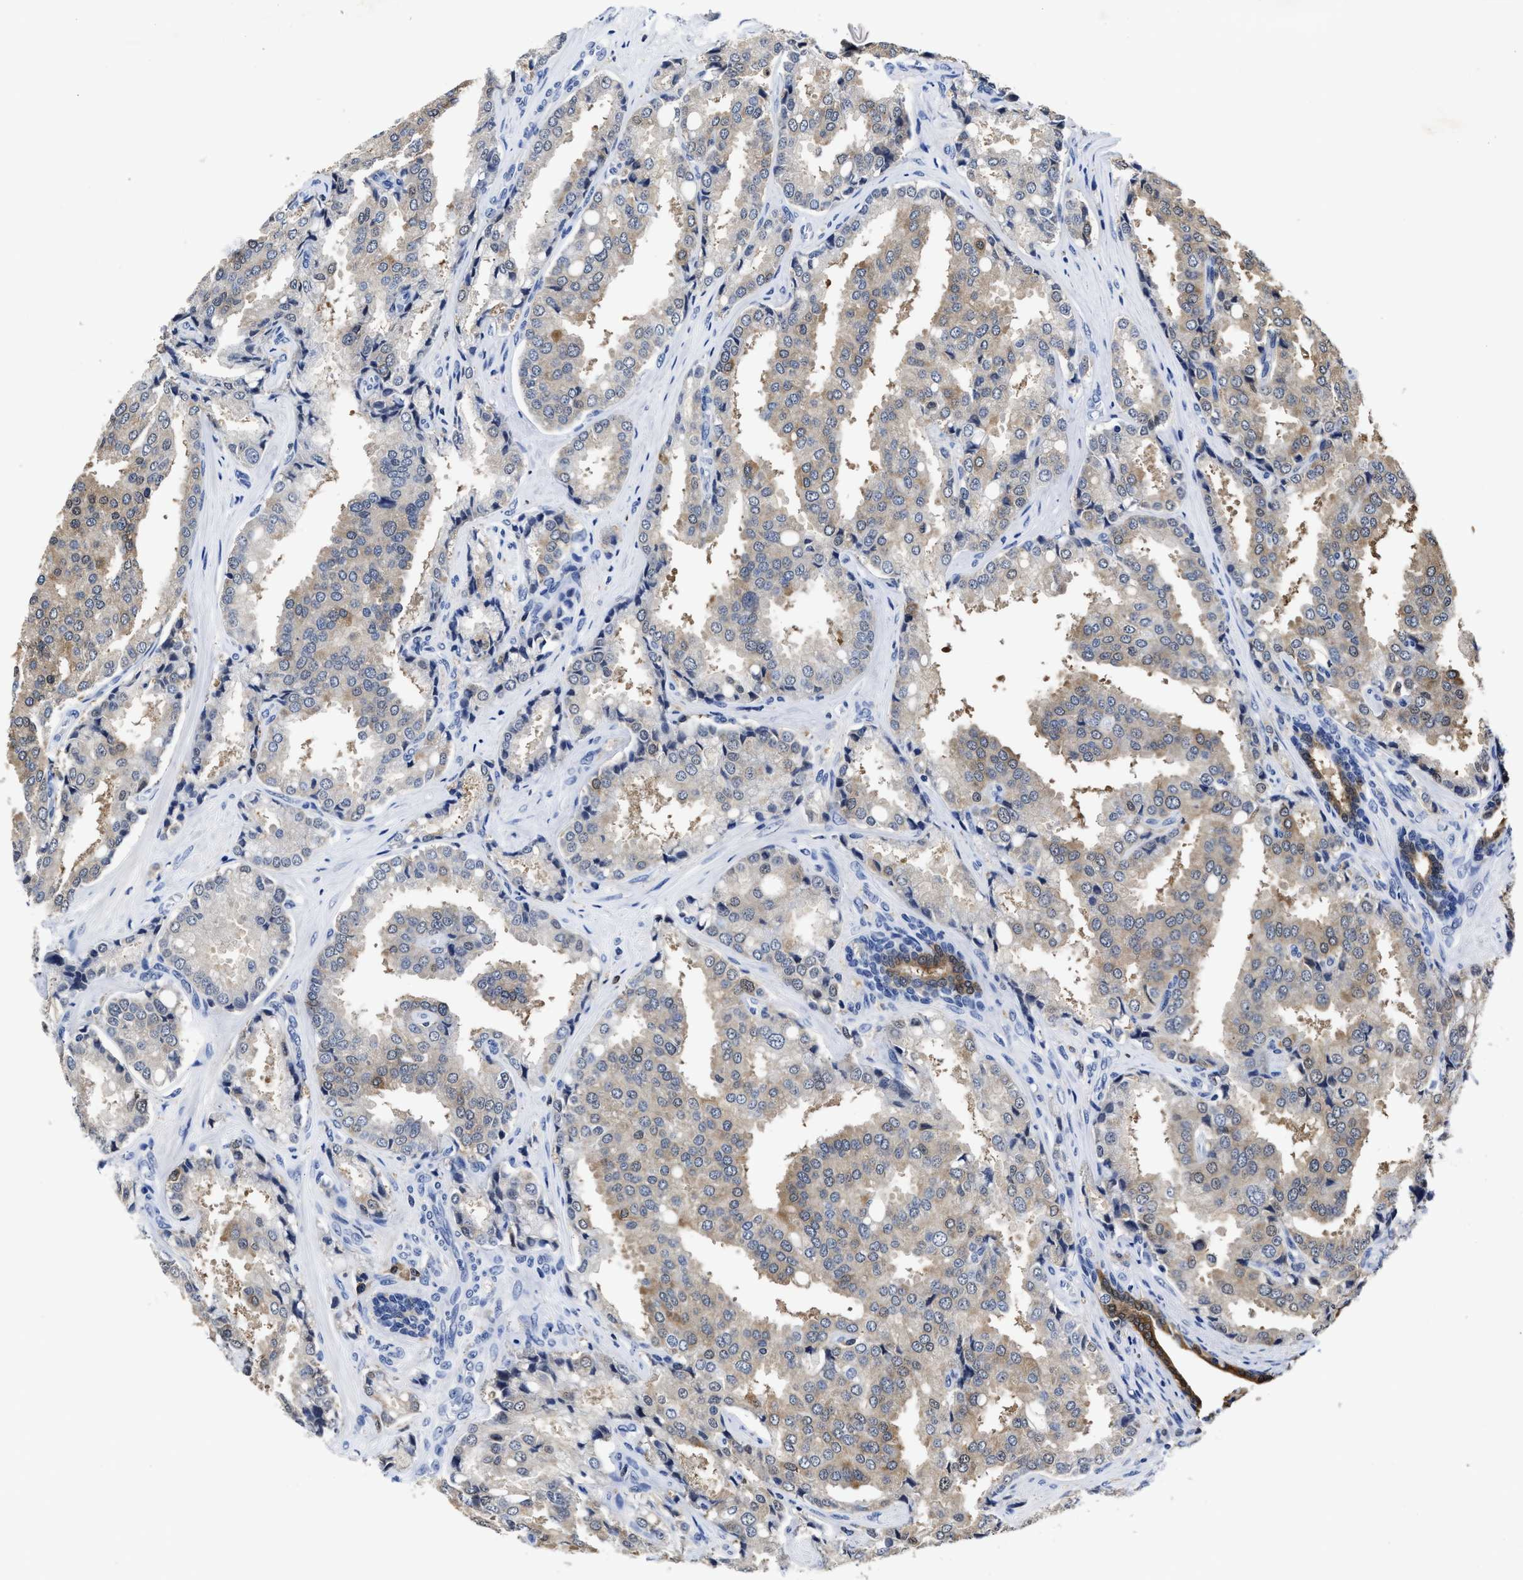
{"staining": {"intensity": "weak", "quantity": "25%-75%", "location": "cytoplasmic/membranous"}, "tissue": "prostate cancer", "cell_type": "Tumor cells", "image_type": "cancer", "snomed": [{"axis": "morphology", "description": "Adenocarcinoma, High grade"}, {"axis": "topography", "description": "Prostate"}], "caption": "High-grade adenocarcinoma (prostate) was stained to show a protein in brown. There is low levels of weak cytoplasmic/membranous expression in approximately 25%-75% of tumor cells.", "gene": "PRPF4B", "patient": {"sex": "male", "age": 50}}